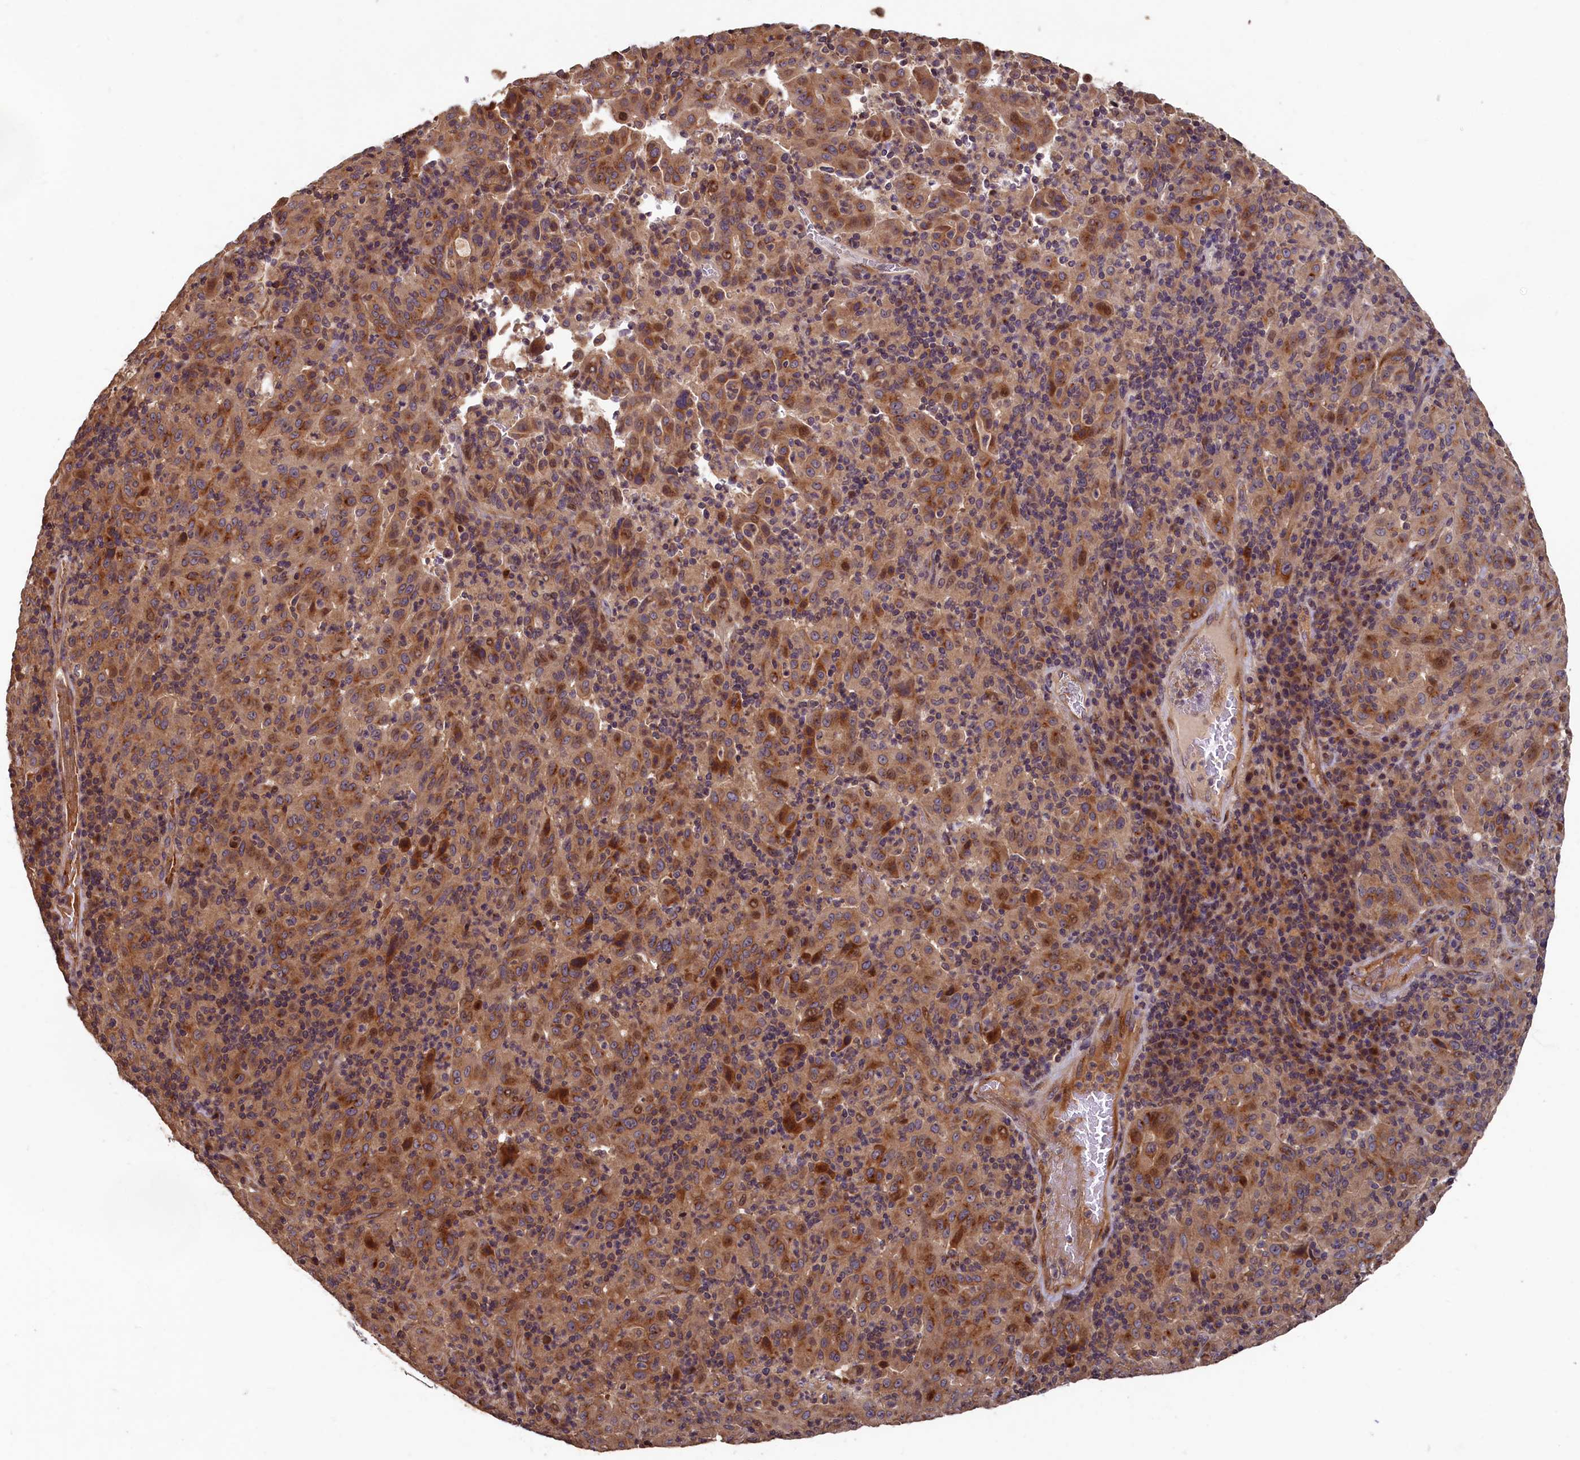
{"staining": {"intensity": "strong", "quantity": ">75%", "location": "cytoplasmic/membranous"}, "tissue": "pancreatic cancer", "cell_type": "Tumor cells", "image_type": "cancer", "snomed": [{"axis": "morphology", "description": "Adenocarcinoma, NOS"}, {"axis": "topography", "description": "Pancreas"}], "caption": "Human adenocarcinoma (pancreatic) stained with a protein marker exhibits strong staining in tumor cells.", "gene": "TMEM181", "patient": {"sex": "male", "age": 63}}